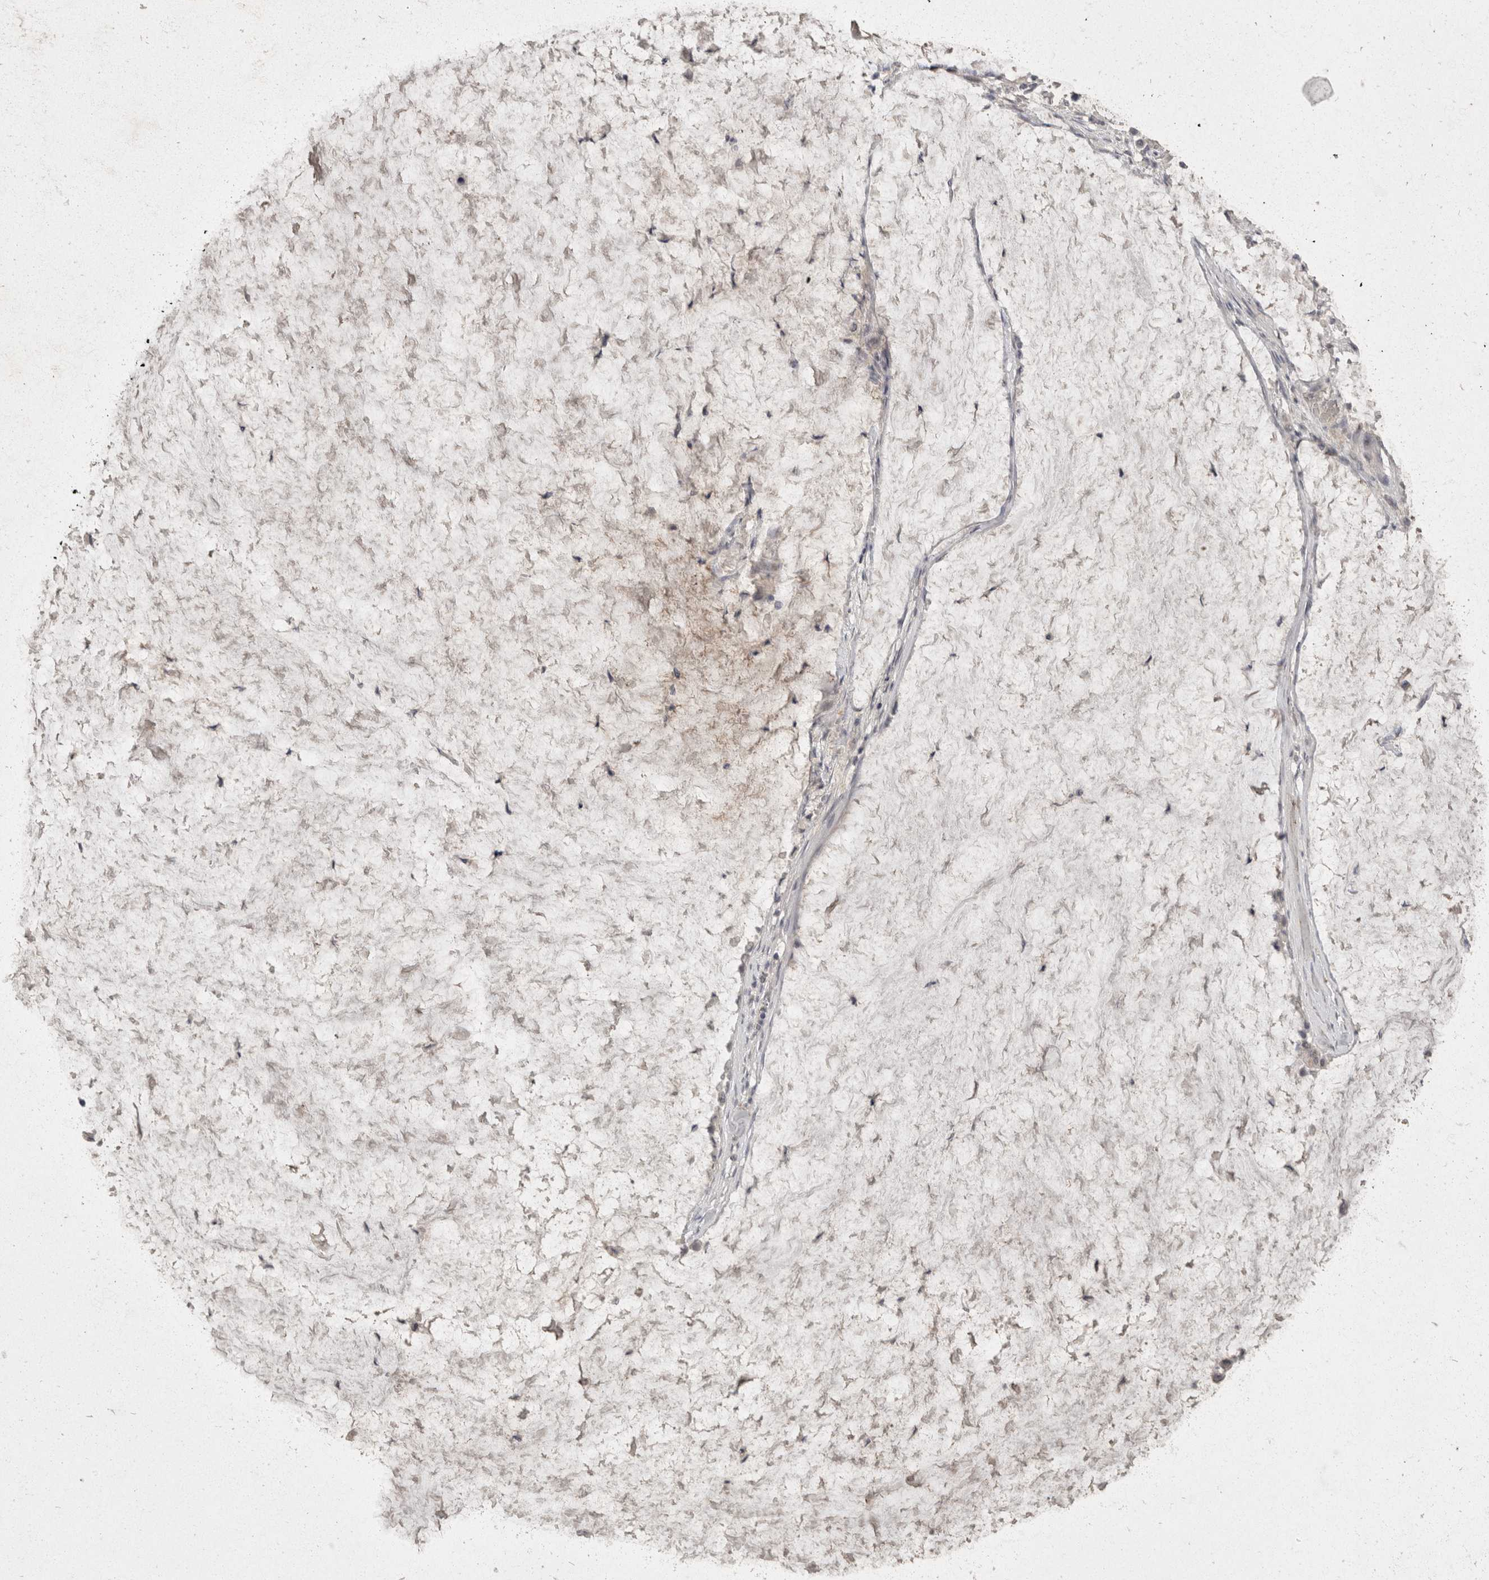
{"staining": {"intensity": "negative", "quantity": "none", "location": "none"}, "tissue": "pancreatic cancer", "cell_type": "Tumor cells", "image_type": "cancer", "snomed": [{"axis": "morphology", "description": "Adenocarcinoma, NOS"}, {"axis": "topography", "description": "Pancreas"}], "caption": "DAB (3,3'-diaminobenzidine) immunohistochemical staining of human pancreatic cancer shows no significant staining in tumor cells. Nuclei are stained in blue.", "gene": "TOM1L2", "patient": {"sex": "male", "age": 41}}